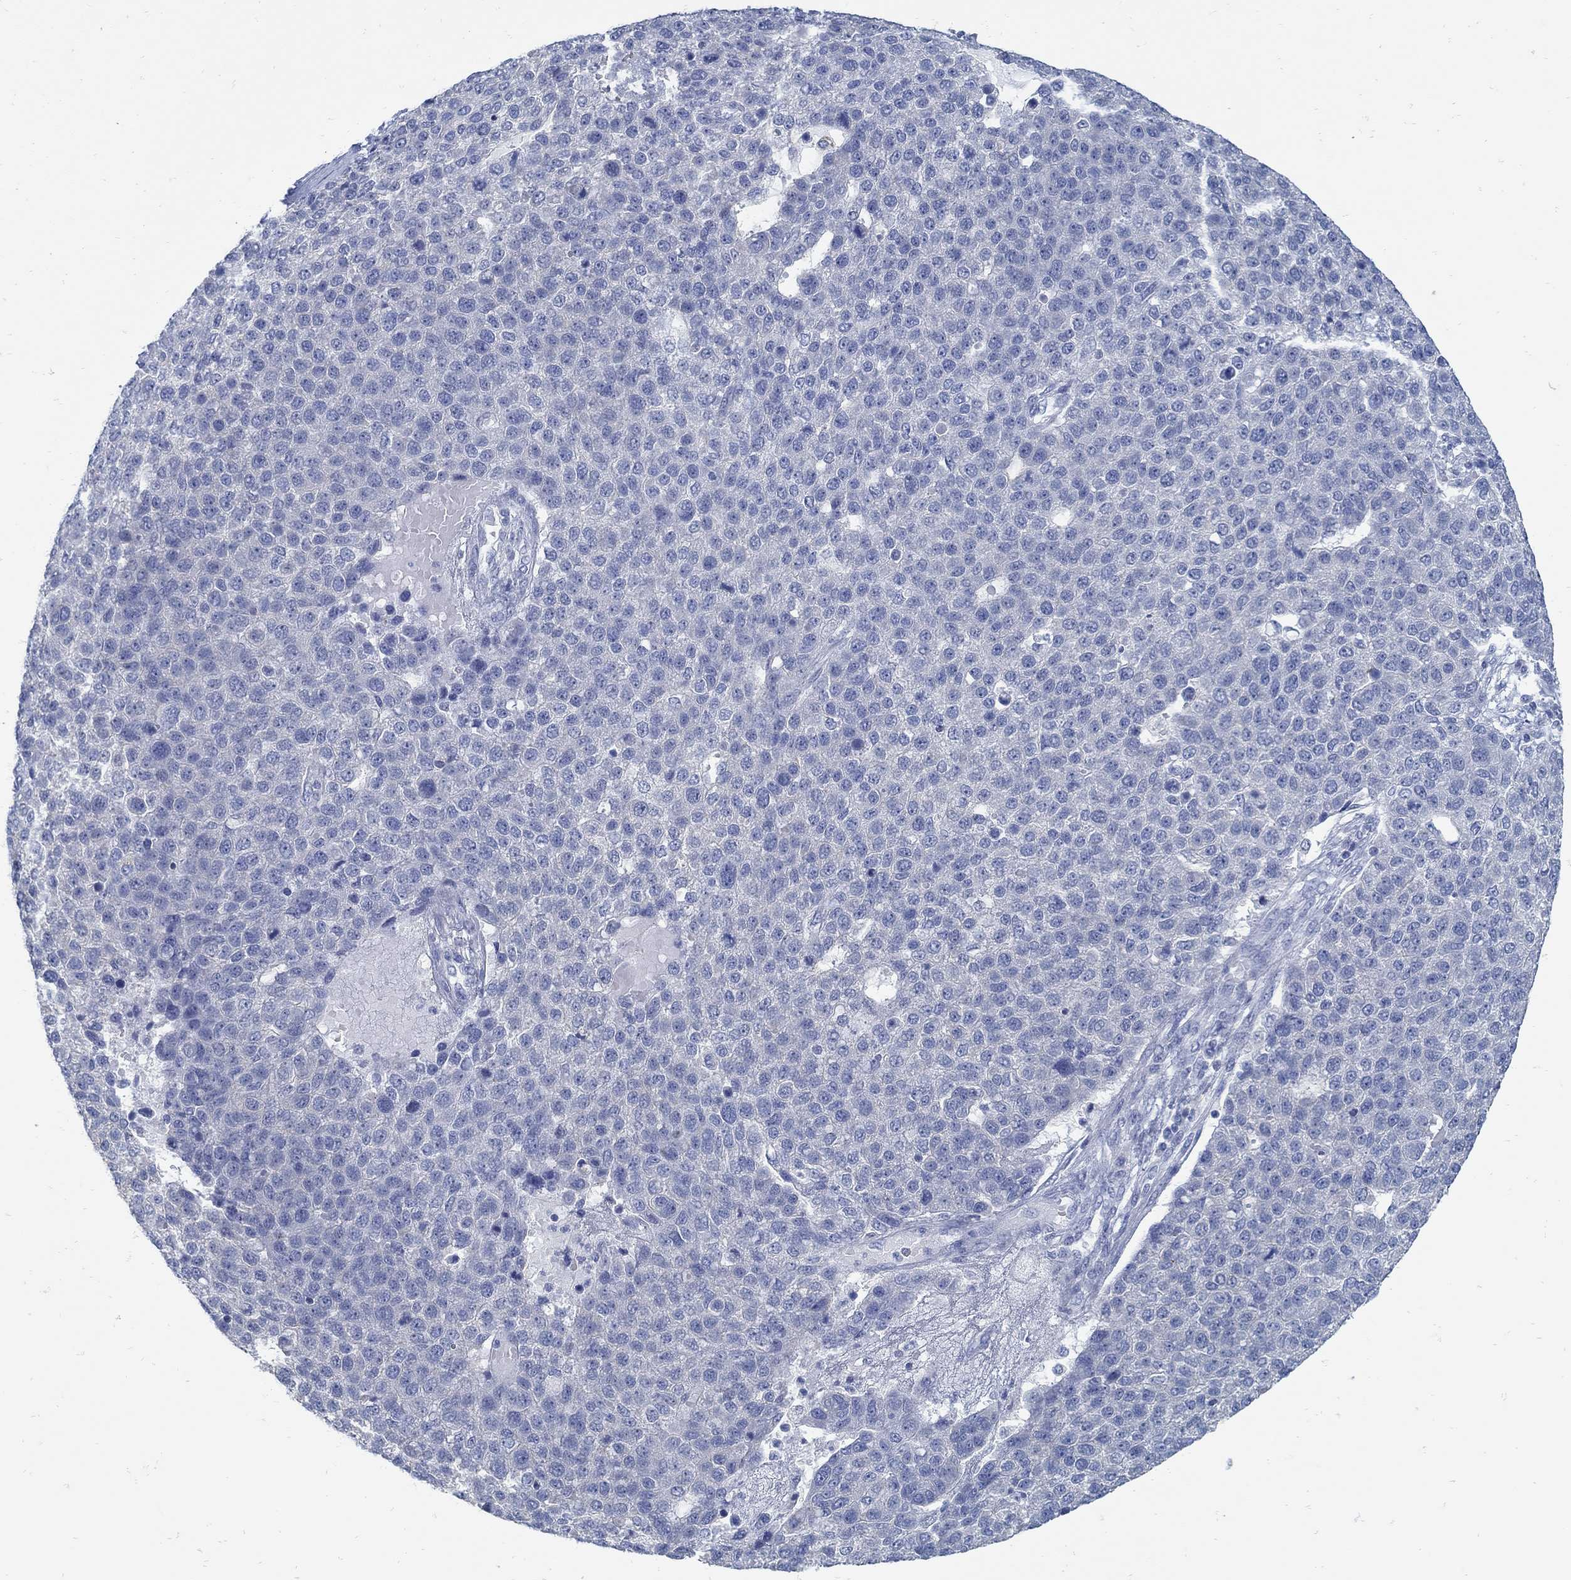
{"staining": {"intensity": "negative", "quantity": "none", "location": "none"}, "tissue": "pancreatic cancer", "cell_type": "Tumor cells", "image_type": "cancer", "snomed": [{"axis": "morphology", "description": "Adenocarcinoma, NOS"}, {"axis": "topography", "description": "Pancreas"}], "caption": "There is no significant positivity in tumor cells of adenocarcinoma (pancreatic).", "gene": "ZFAND4", "patient": {"sex": "female", "age": 61}}